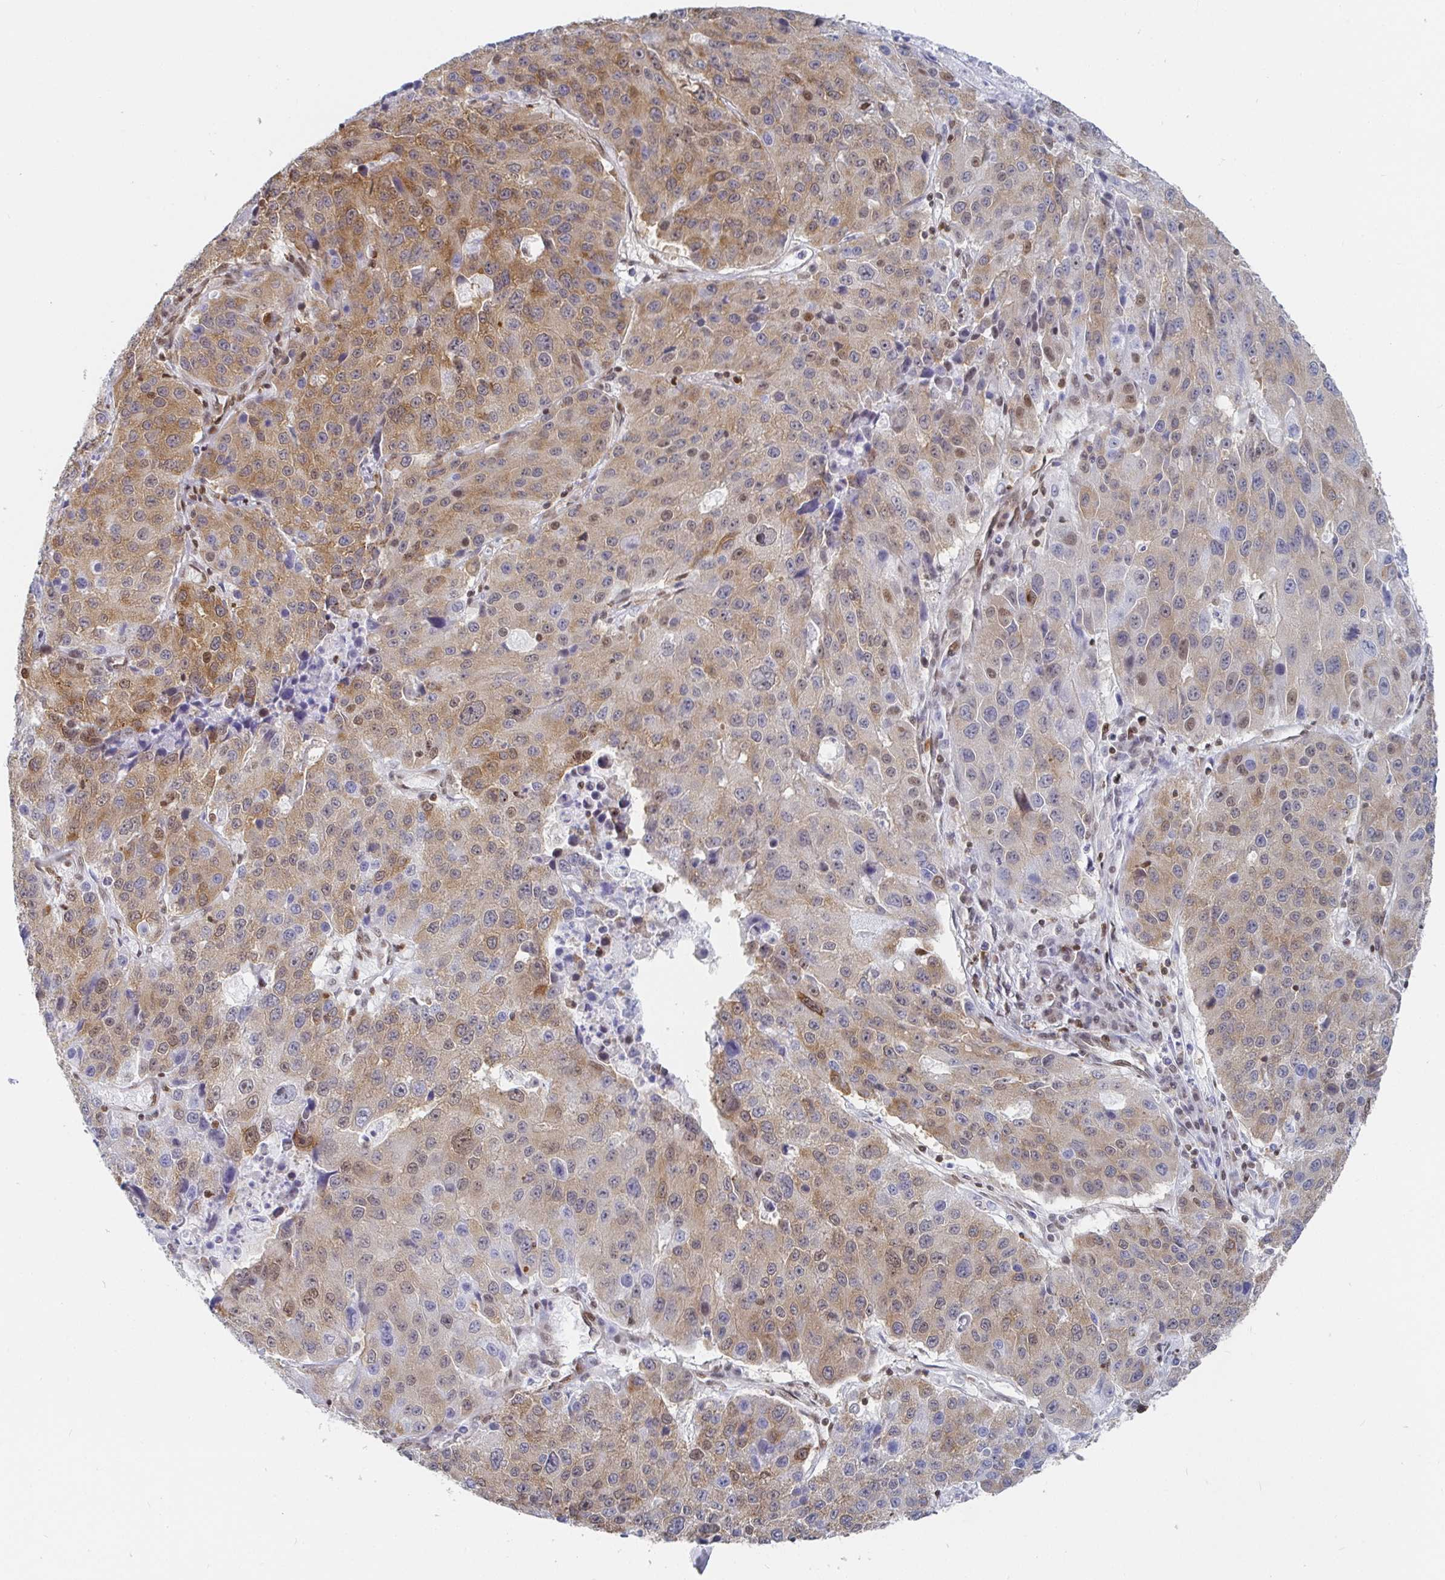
{"staining": {"intensity": "weak", "quantity": ">75%", "location": "cytoplasmic/membranous,nuclear"}, "tissue": "stomach cancer", "cell_type": "Tumor cells", "image_type": "cancer", "snomed": [{"axis": "morphology", "description": "Adenocarcinoma, NOS"}, {"axis": "topography", "description": "Stomach"}], "caption": "Human stomach adenocarcinoma stained with a brown dye demonstrates weak cytoplasmic/membranous and nuclear positive positivity in about >75% of tumor cells.", "gene": "EWSR1", "patient": {"sex": "male", "age": 71}}